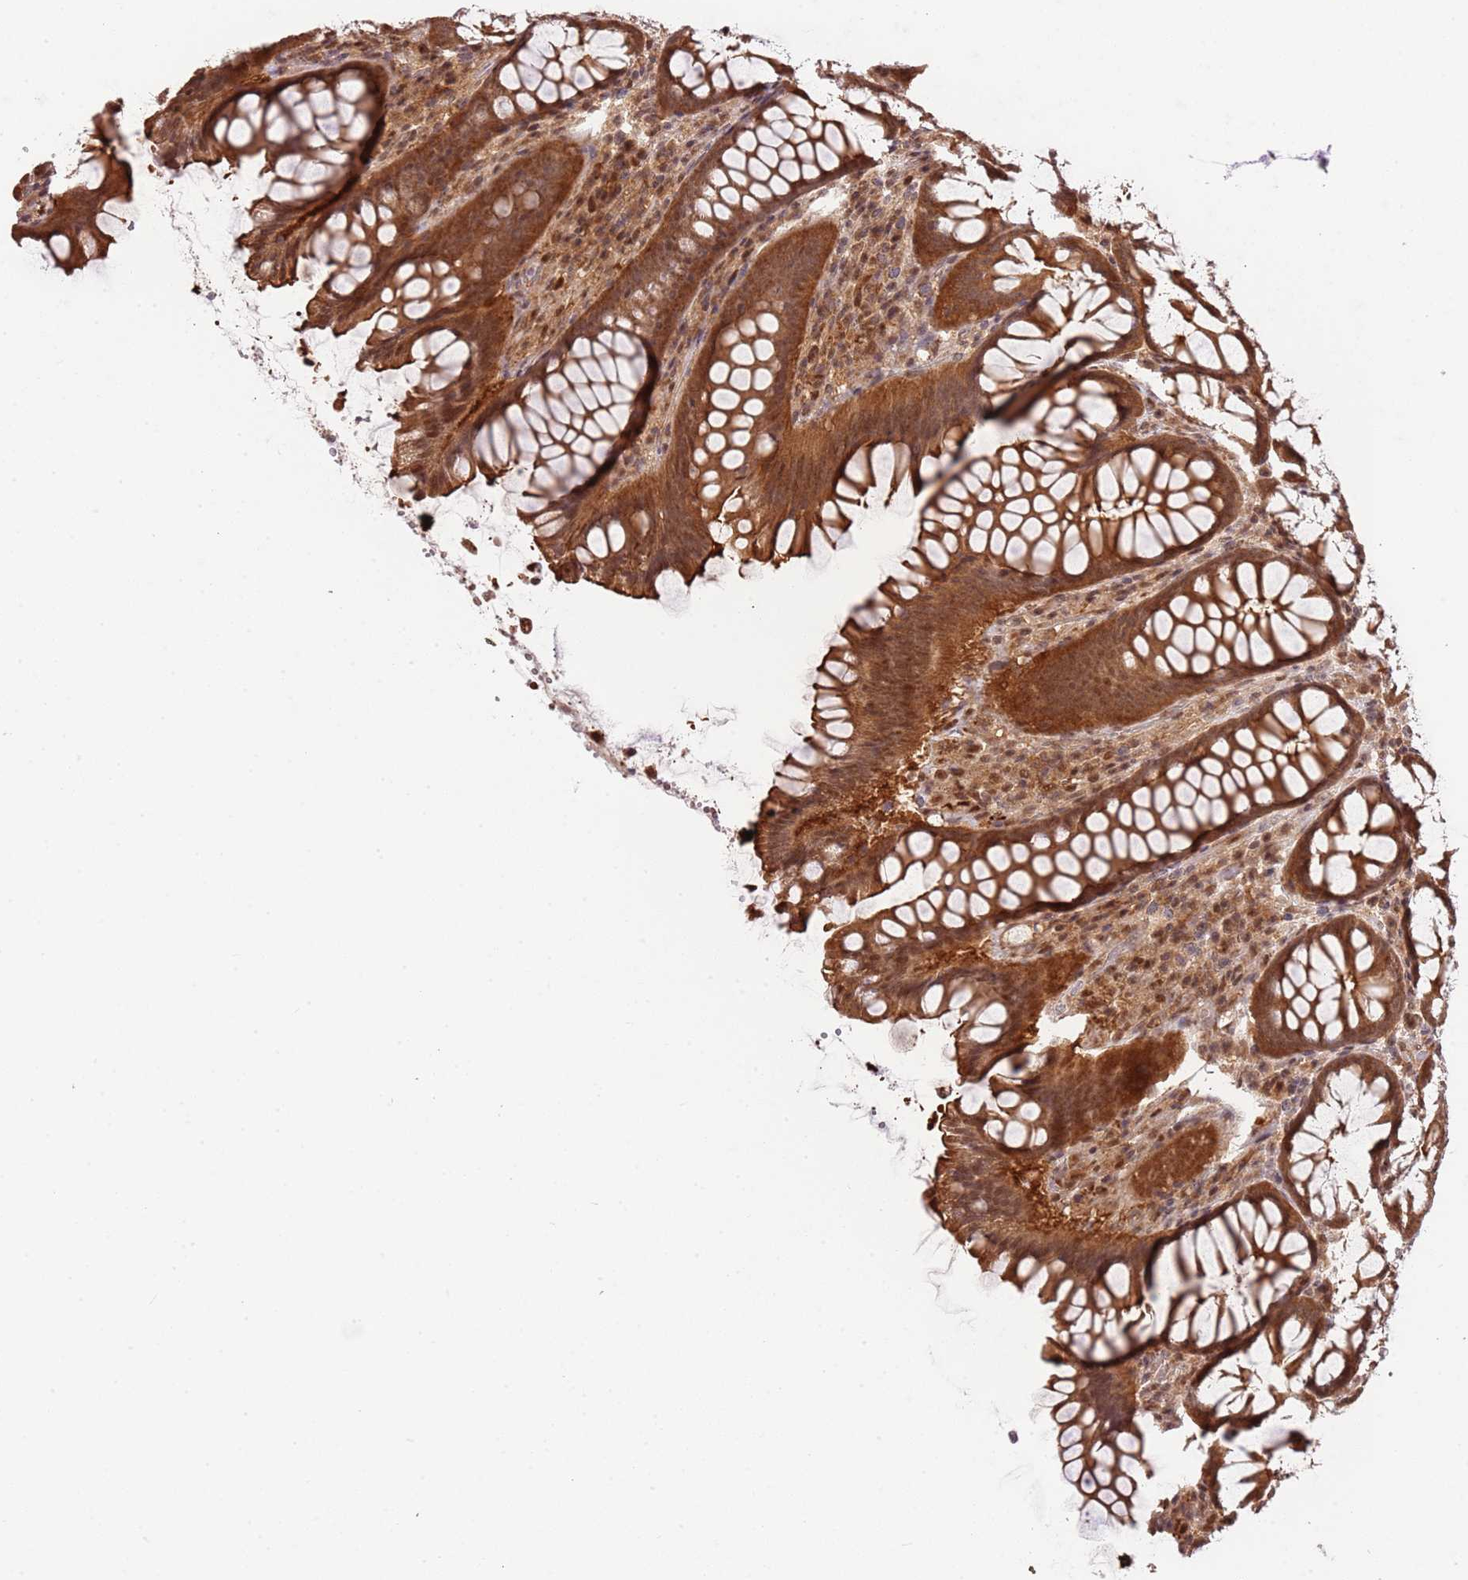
{"staining": {"intensity": "moderate", "quantity": ">75%", "location": "cytoplasmic/membranous,nuclear"}, "tissue": "colon", "cell_type": "Endothelial cells", "image_type": "normal", "snomed": [{"axis": "morphology", "description": "Normal tissue, NOS"}, {"axis": "topography", "description": "Colon"}], "caption": "A brown stain shows moderate cytoplasmic/membranous,nuclear staining of a protein in endothelial cells of unremarkable colon.", "gene": "PLSCR5", "patient": {"sex": "female", "age": 79}}